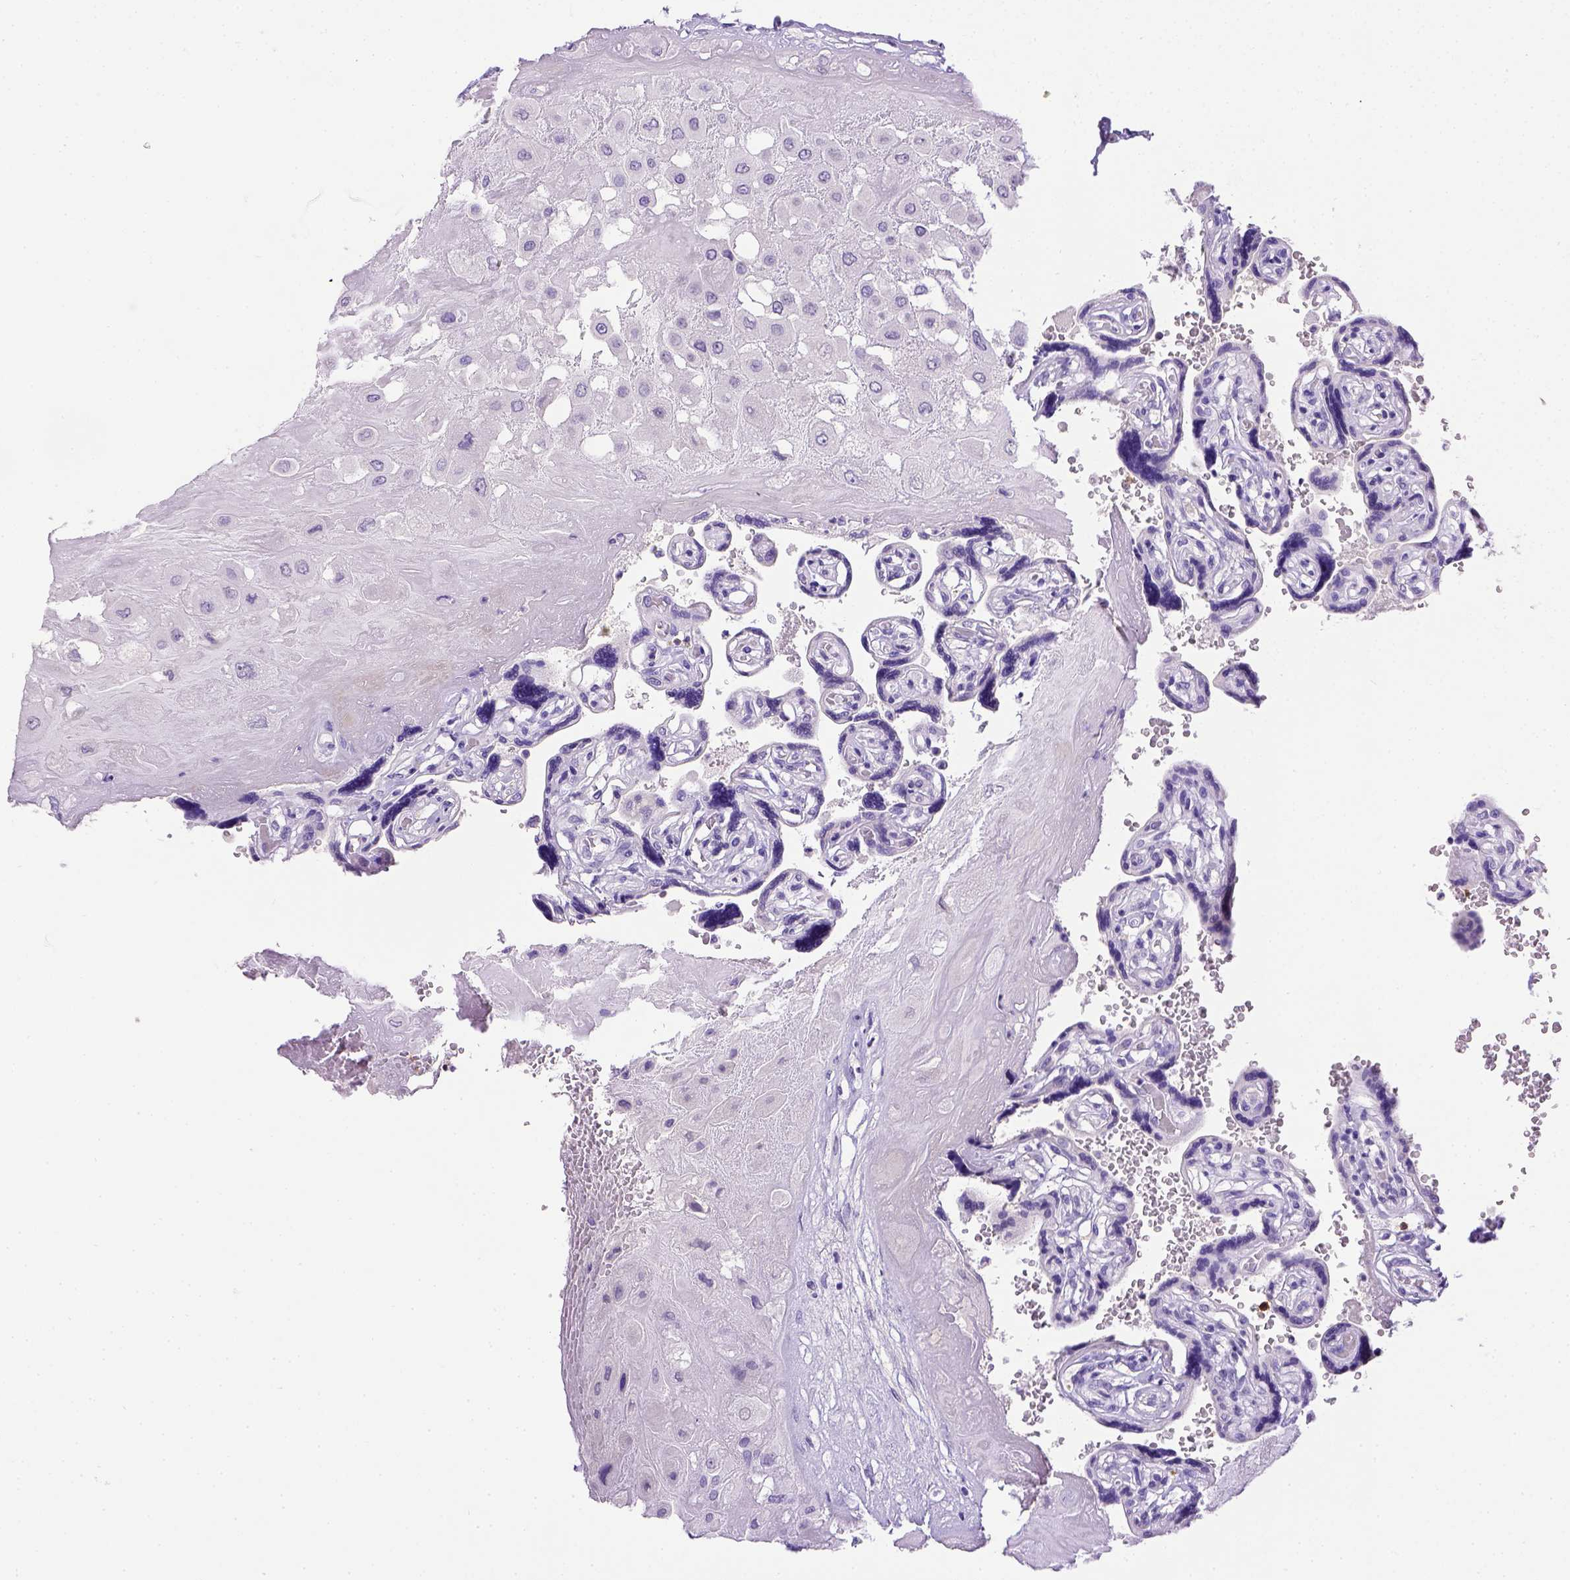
{"staining": {"intensity": "negative", "quantity": "none", "location": "none"}, "tissue": "placenta", "cell_type": "Decidual cells", "image_type": "normal", "snomed": [{"axis": "morphology", "description": "Normal tissue, NOS"}, {"axis": "topography", "description": "Placenta"}], "caption": "Immunohistochemical staining of normal human placenta demonstrates no significant staining in decidual cells. (DAB (3,3'-diaminobenzidine) immunohistochemistry visualized using brightfield microscopy, high magnification).", "gene": "CD3E", "patient": {"sex": "female", "age": 32}}